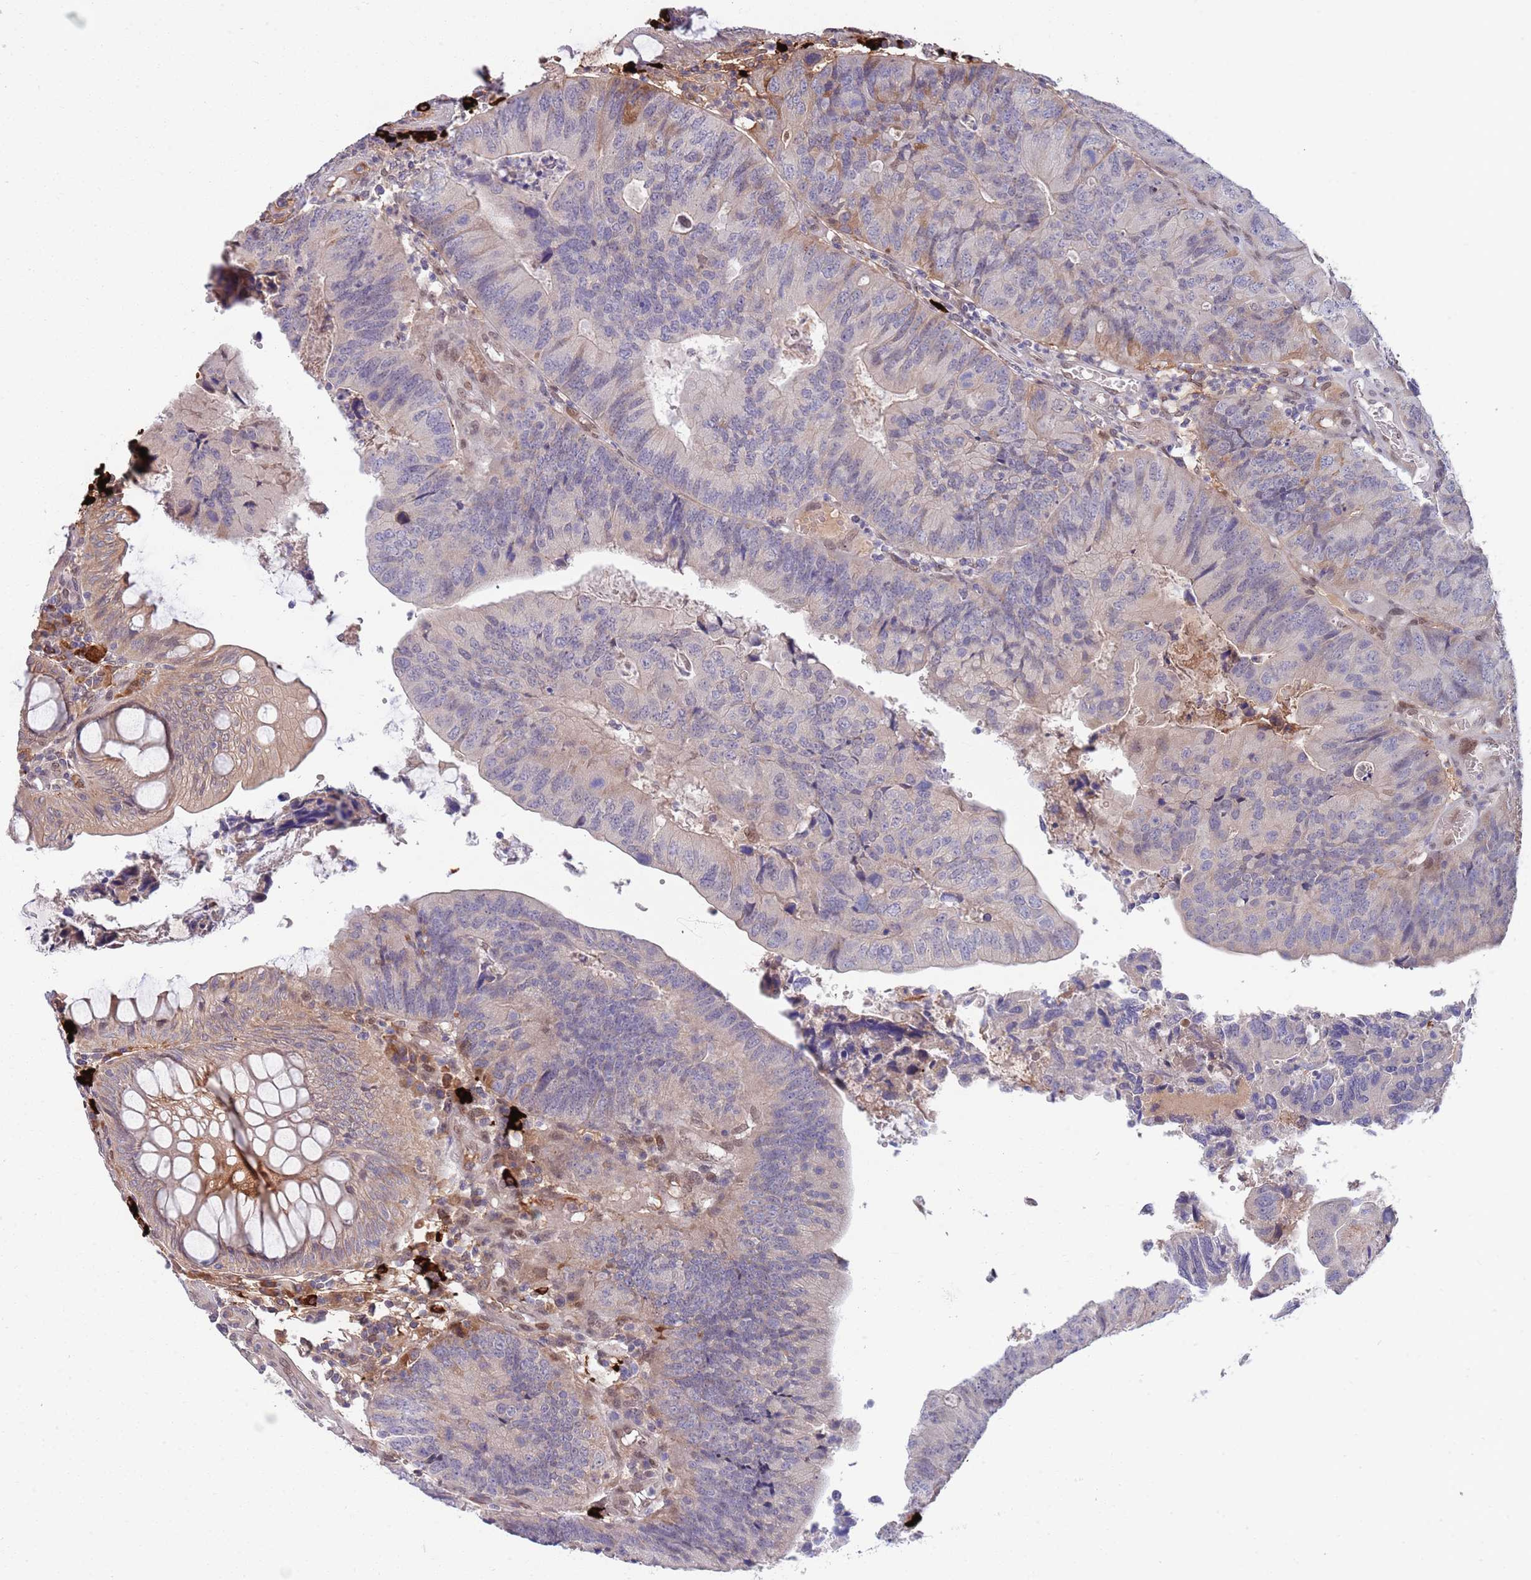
{"staining": {"intensity": "negative", "quantity": "none", "location": "none"}, "tissue": "colorectal cancer", "cell_type": "Tumor cells", "image_type": "cancer", "snomed": [{"axis": "morphology", "description": "Adenocarcinoma, NOS"}, {"axis": "topography", "description": "Colon"}], "caption": "Immunohistochemical staining of human colorectal adenocarcinoma exhibits no significant positivity in tumor cells.", "gene": "NLRP6", "patient": {"sex": "female", "age": 67}}